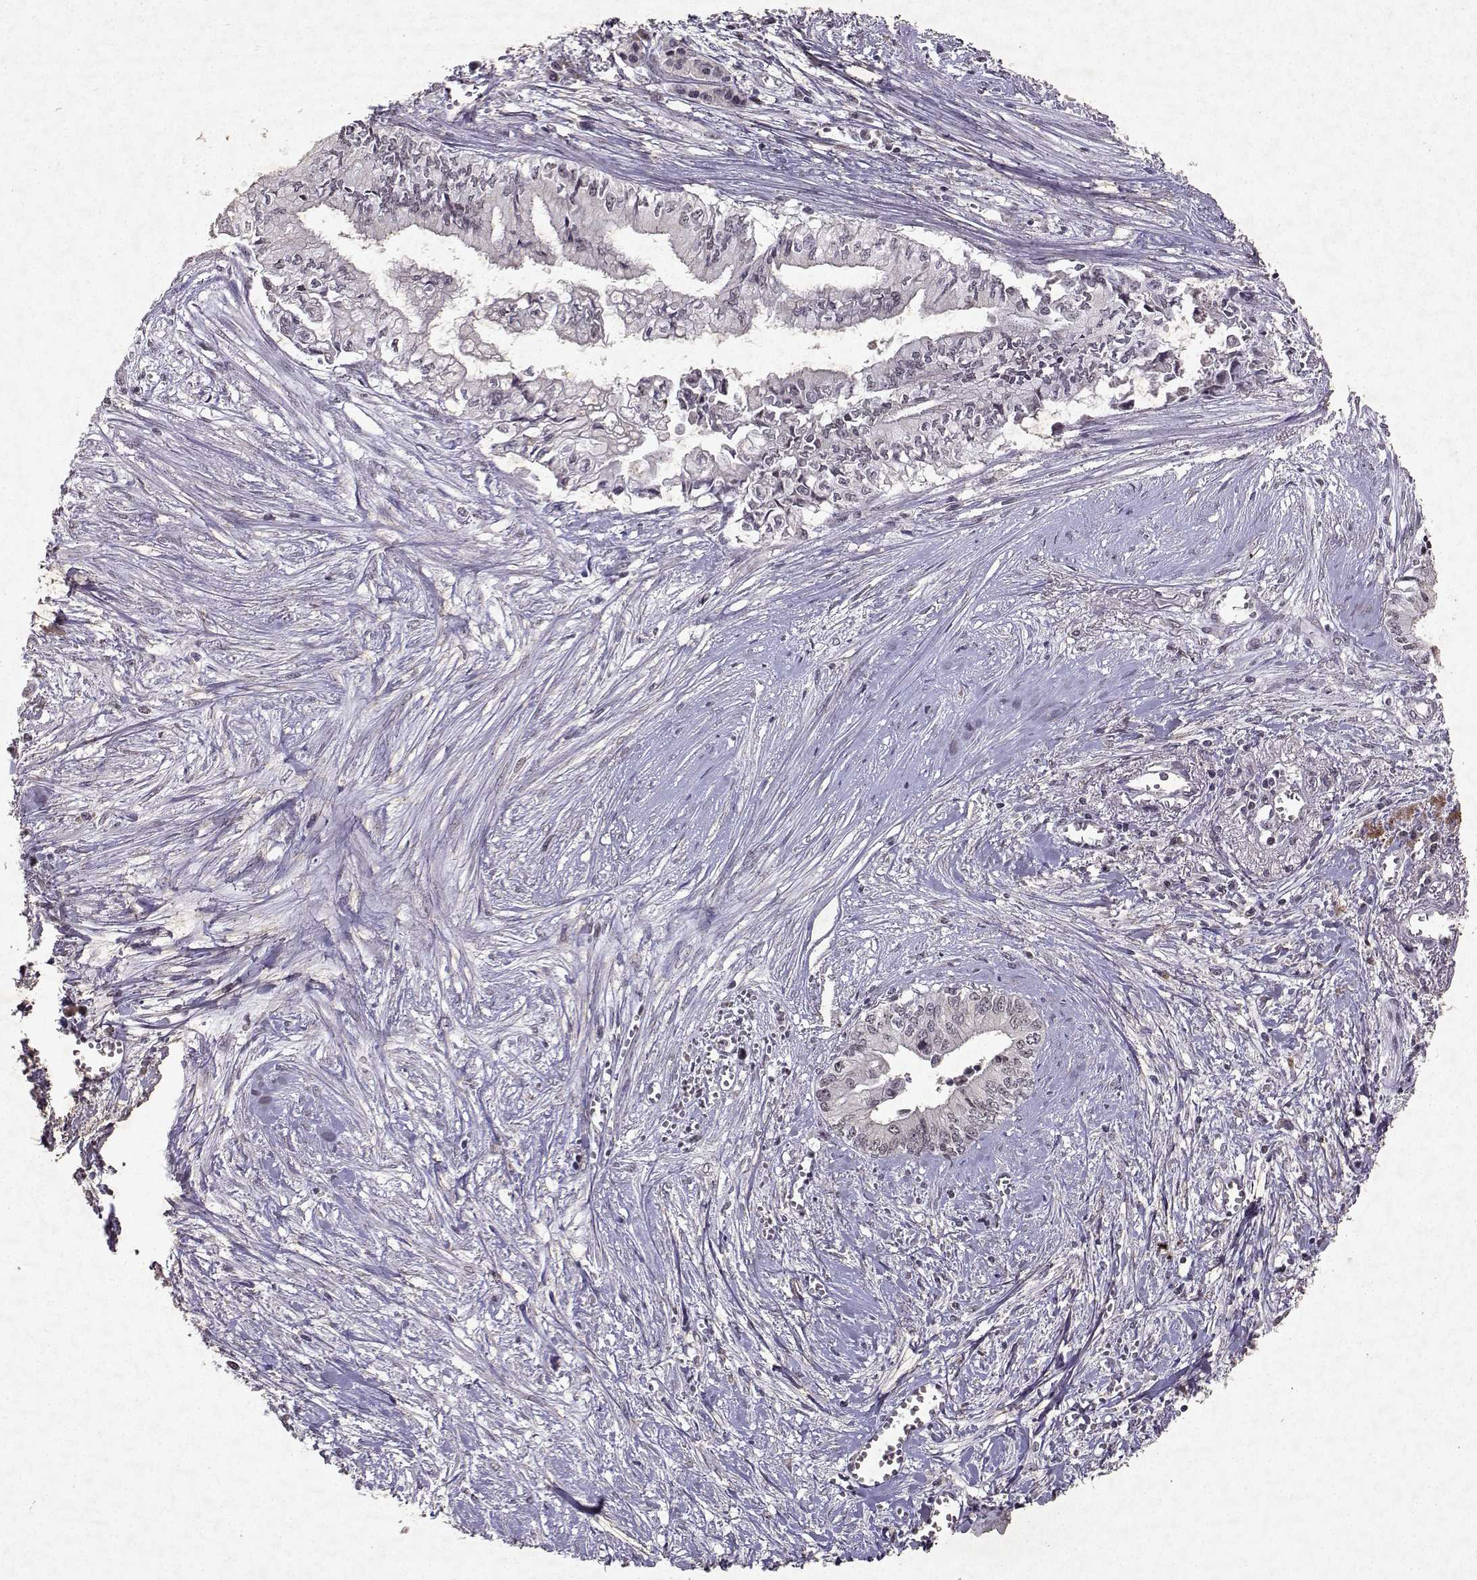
{"staining": {"intensity": "negative", "quantity": "none", "location": "none"}, "tissue": "pancreatic cancer", "cell_type": "Tumor cells", "image_type": "cancer", "snomed": [{"axis": "morphology", "description": "Adenocarcinoma, NOS"}, {"axis": "topography", "description": "Pancreas"}], "caption": "The image demonstrates no significant positivity in tumor cells of pancreatic cancer.", "gene": "DDX56", "patient": {"sex": "female", "age": 61}}